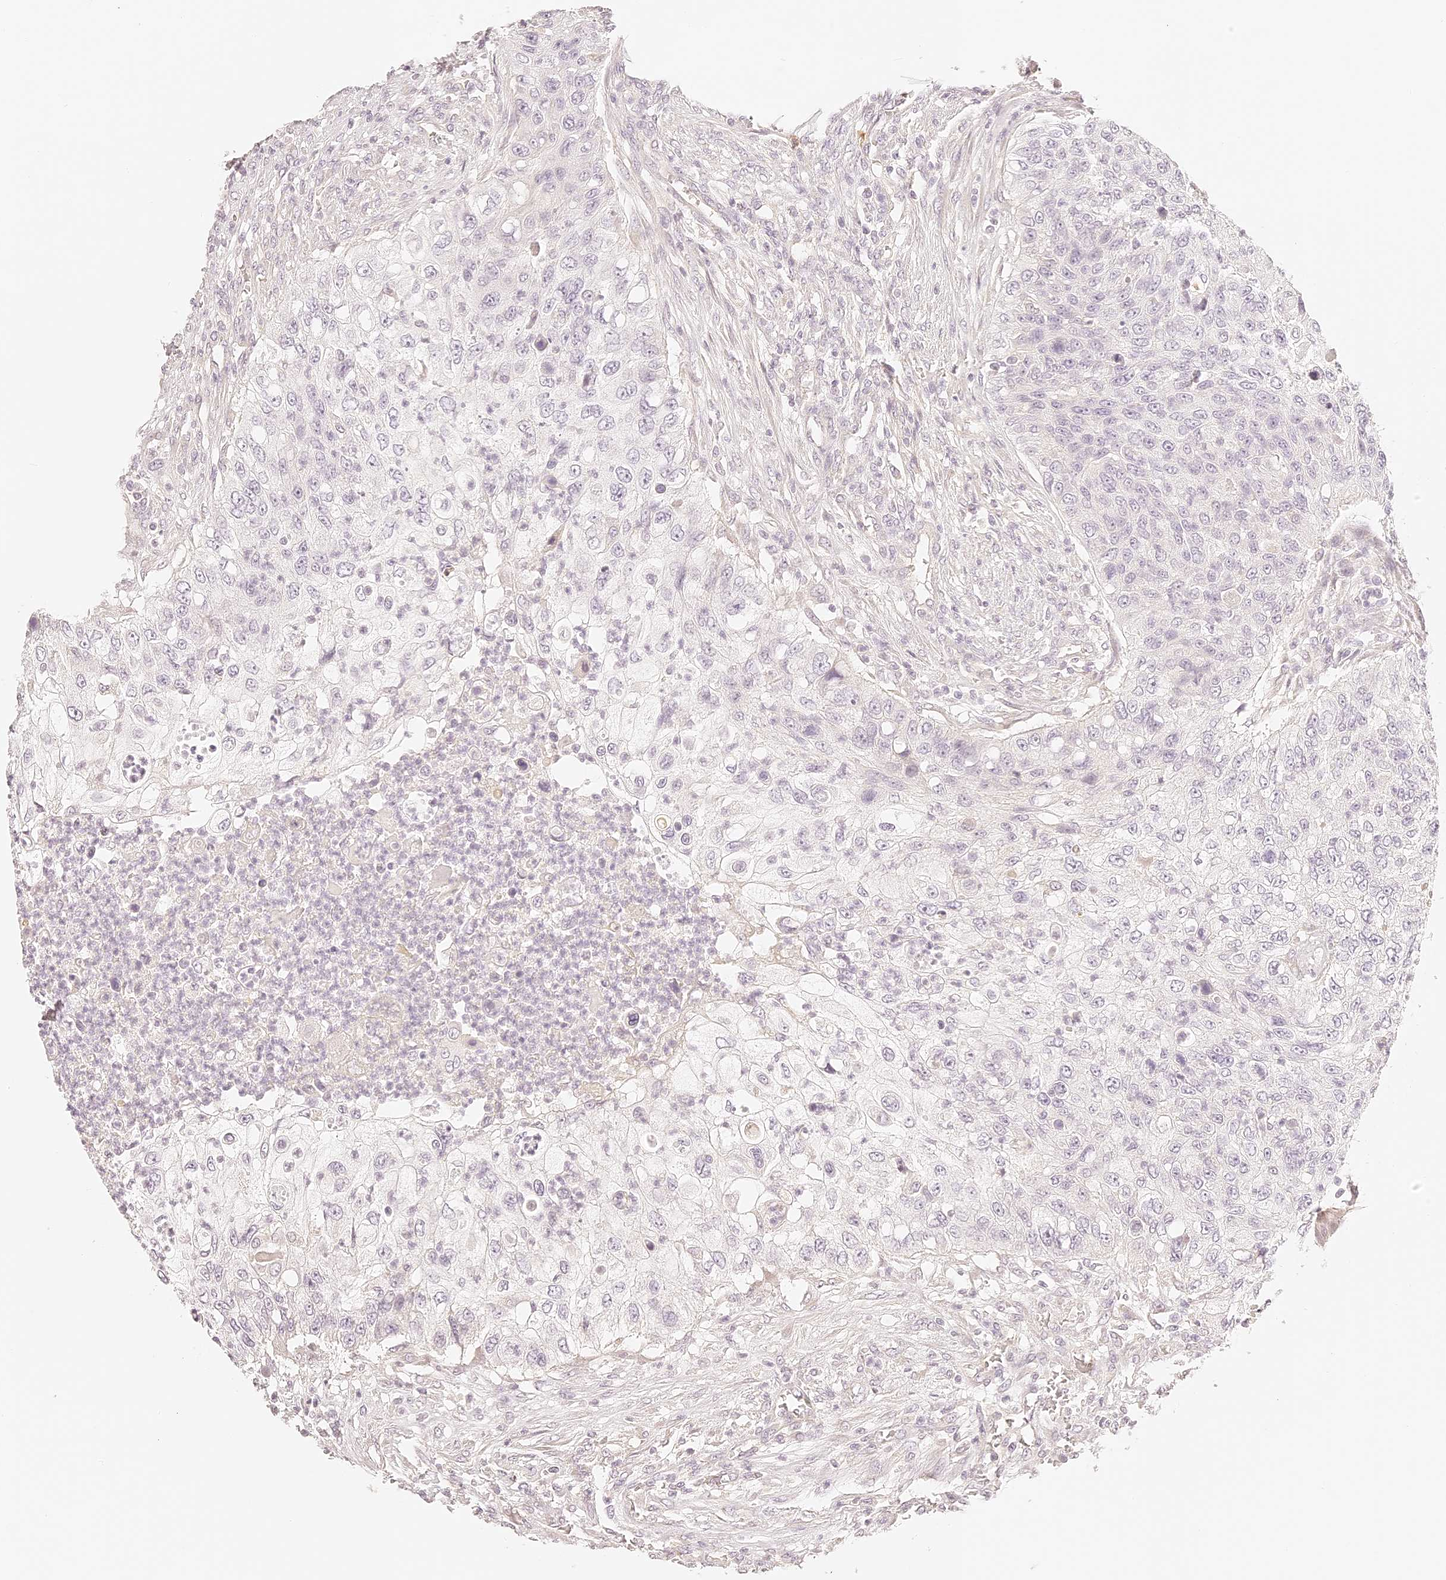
{"staining": {"intensity": "negative", "quantity": "none", "location": "none"}, "tissue": "urothelial cancer", "cell_type": "Tumor cells", "image_type": "cancer", "snomed": [{"axis": "morphology", "description": "Urothelial carcinoma, High grade"}, {"axis": "topography", "description": "Urinary bladder"}], "caption": "This is an immunohistochemistry micrograph of human urothelial cancer. There is no staining in tumor cells.", "gene": "TRIM45", "patient": {"sex": "female", "age": 60}}